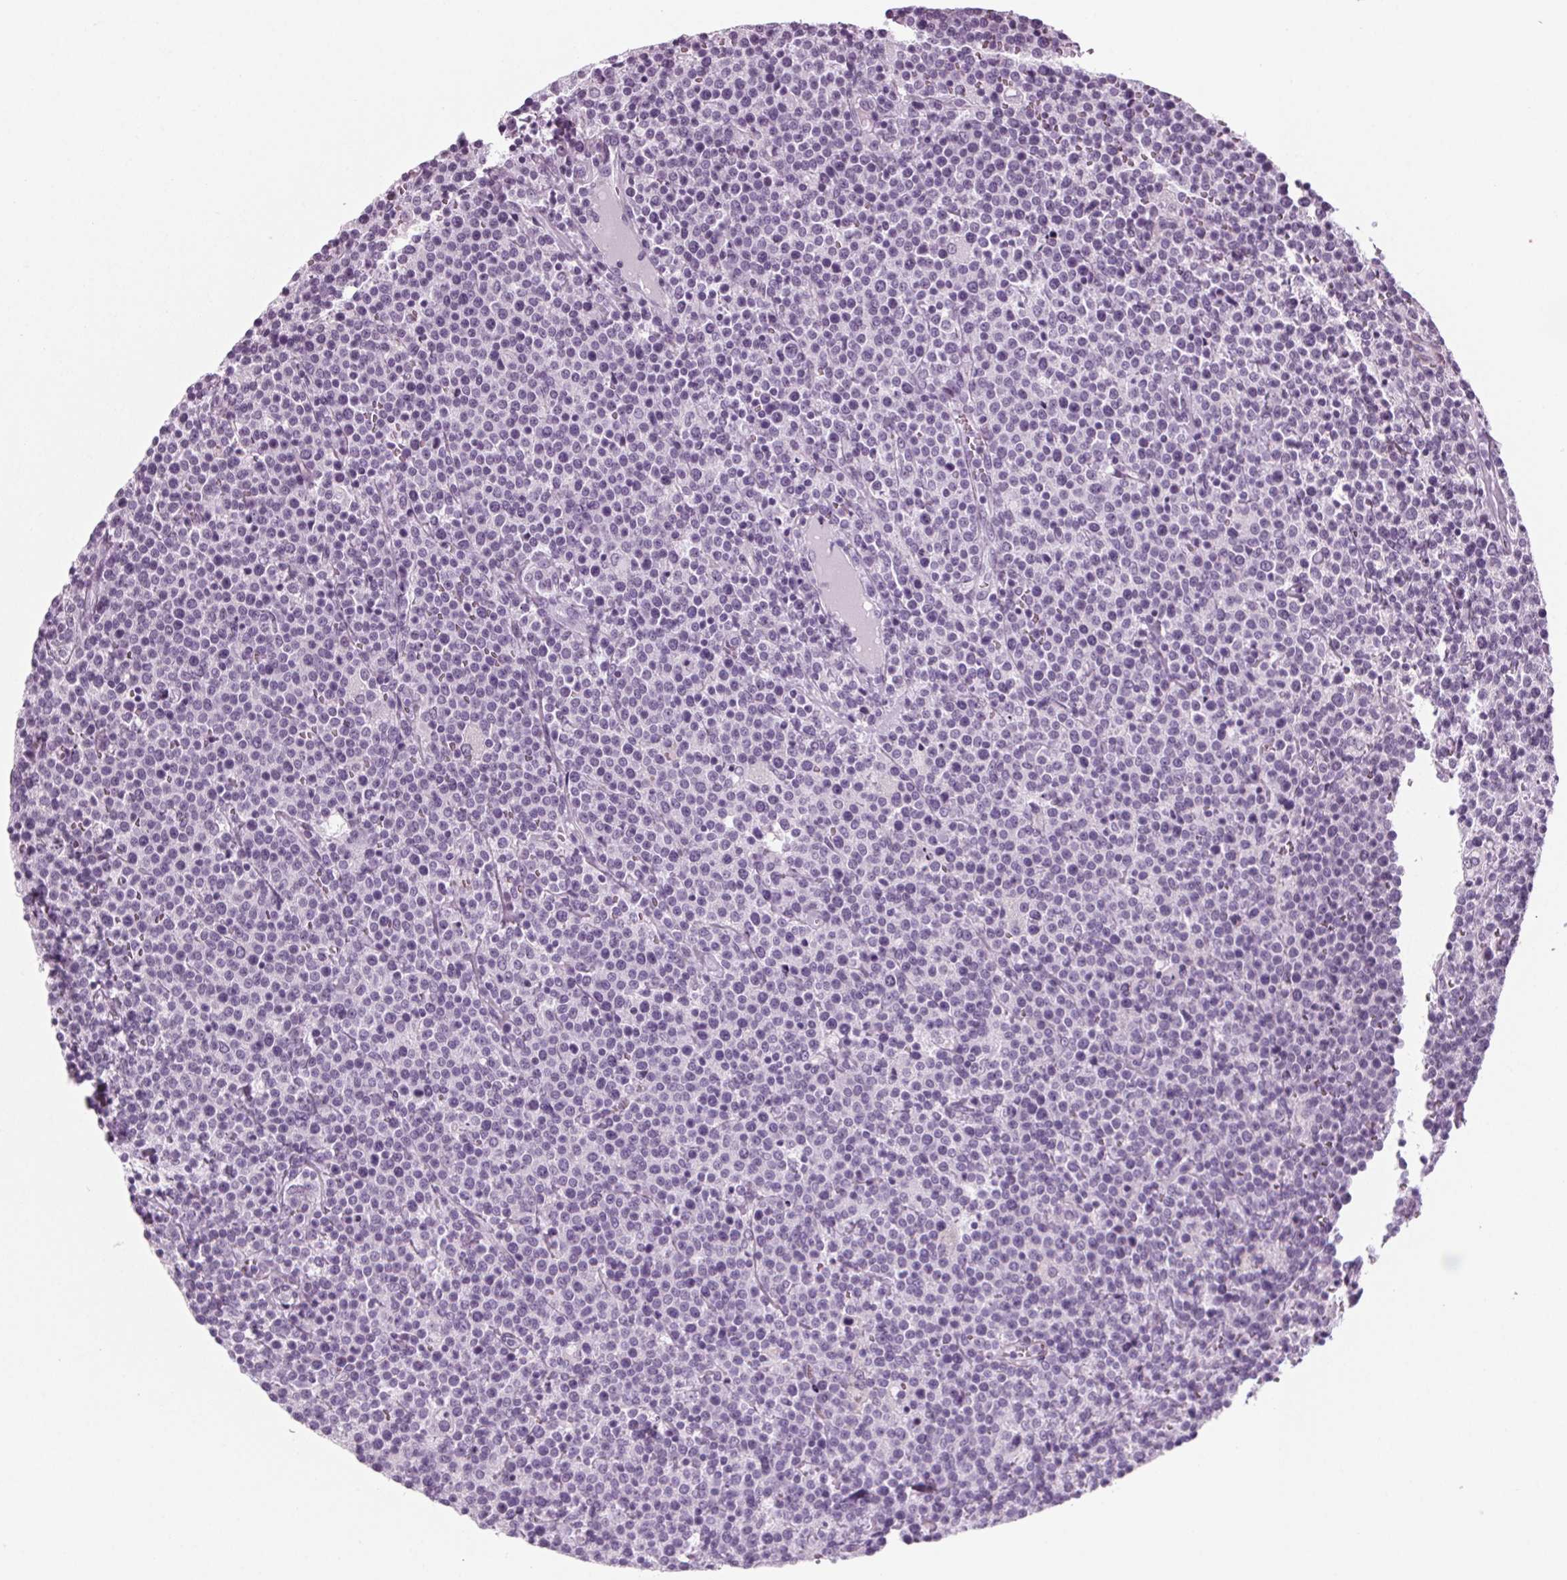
{"staining": {"intensity": "negative", "quantity": "none", "location": "none"}, "tissue": "lymphoma", "cell_type": "Tumor cells", "image_type": "cancer", "snomed": [{"axis": "morphology", "description": "Malignant lymphoma, non-Hodgkin's type, High grade"}, {"axis": "topography", "description": "Lymph node"}], "caption": "This is a histopathology image of immunohistochemistry staining of lymphoma, which shows no staining in tumor cells. The staining is performed using DAB (3,3'-diaminobenzidine) brown chromogen with nuclei counter-stained in using hematoxylin.", "gene": "BHLHE22", "patient": {"sex": "male", "age": 61}}